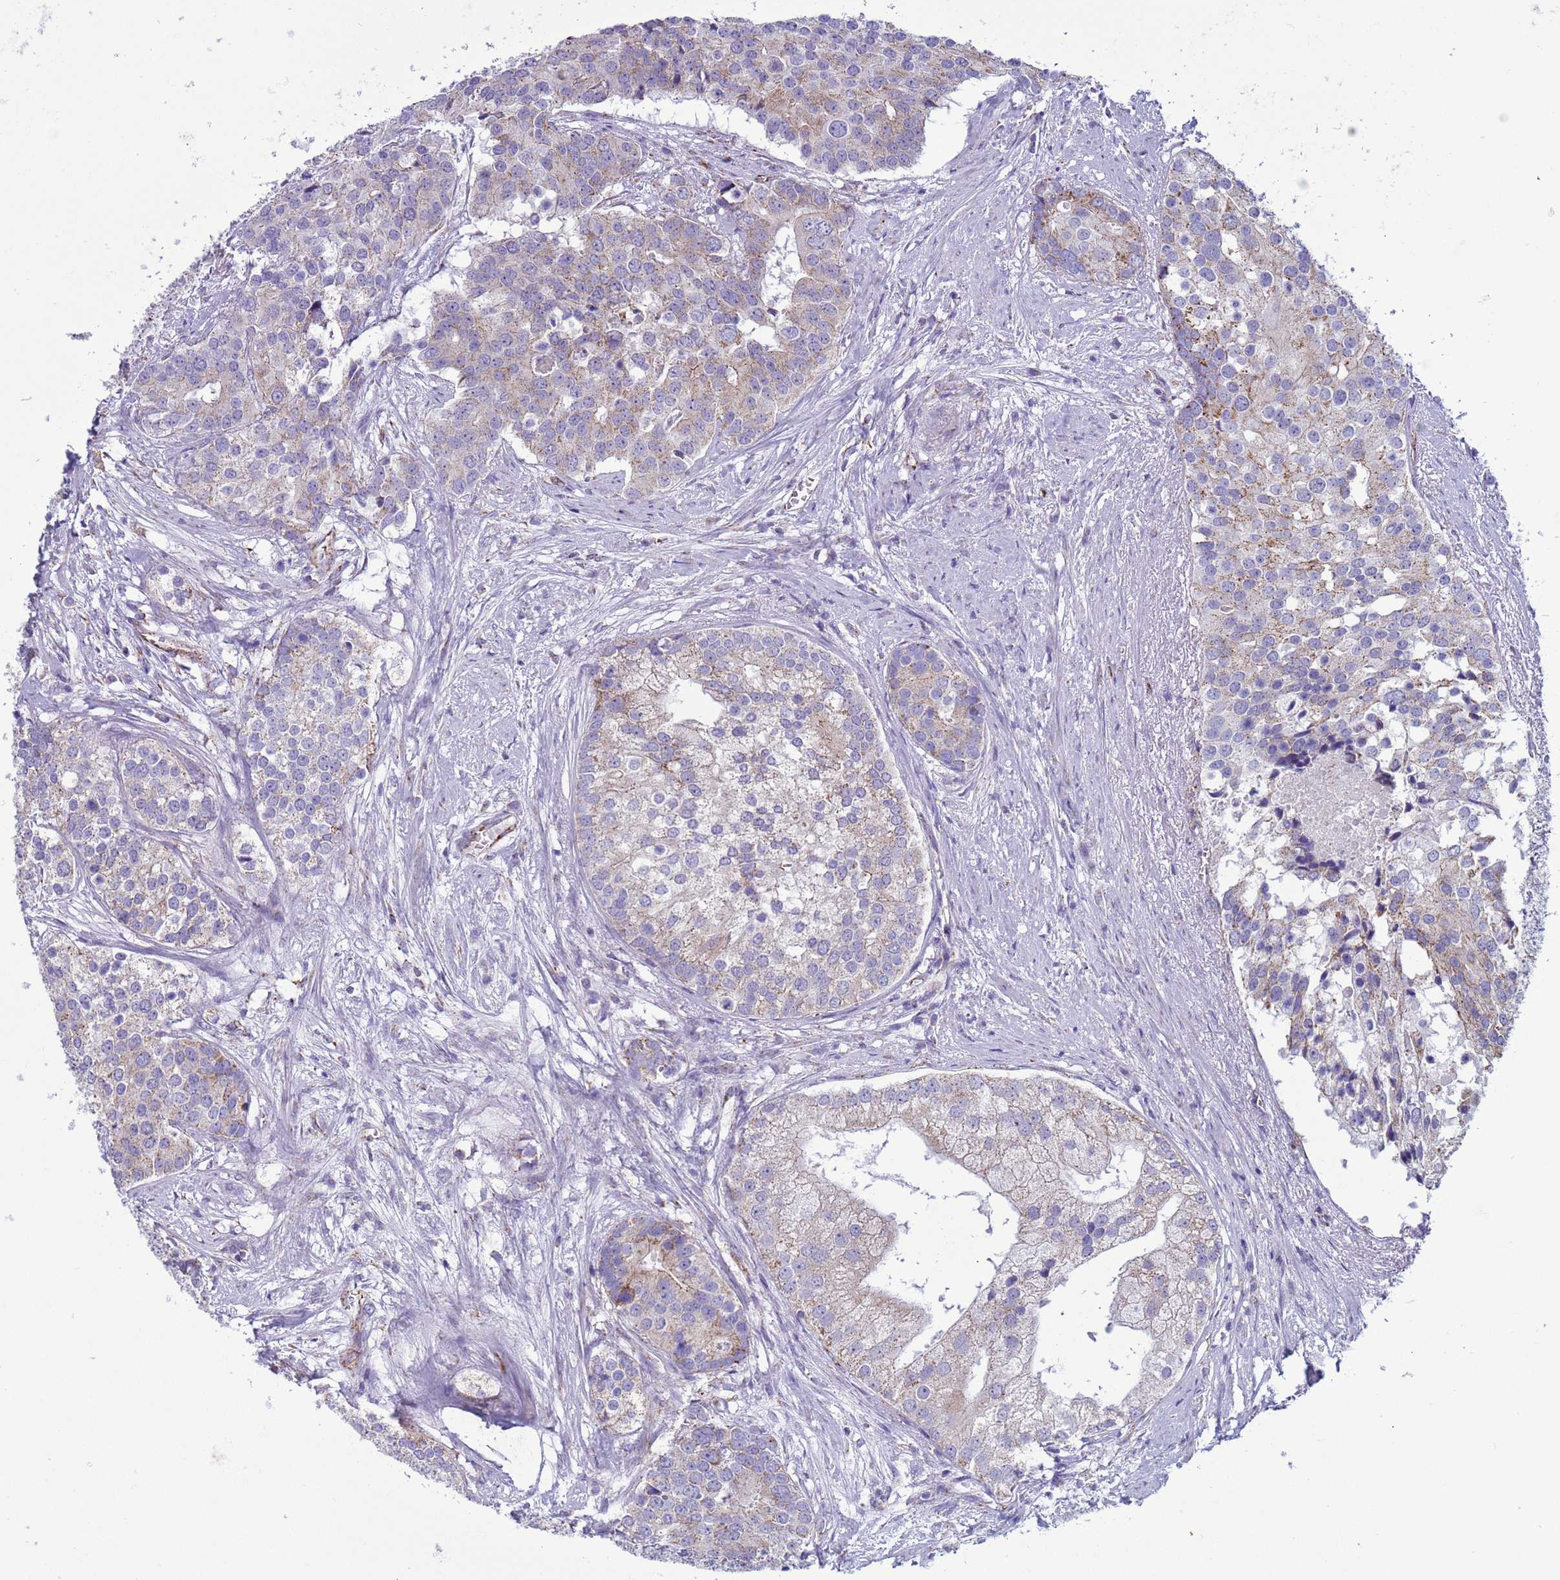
{"staining": {"intensity": "moderate", "quantity": "<25%", "location": "cytoplasmic/membranous"}, "tissue": "prostate cancer", "cell_type": "Tumor cells", "image_type": "cancer", "snomed": [{"axis": "morphology", "description": "Adenocarcinoma, High grade"}, {"axis": "topography", "description": "Prostate"}], "caption": "Protein expression analysis of human prostate cancer reveals moderate cytoplasmic/membranous staining in approximately <25% of tumor cells. (DAB IHC with brightfield microscopy, high magnification).", "gene": "NCALD", "patient": {"sex": "male", "age": 62}}